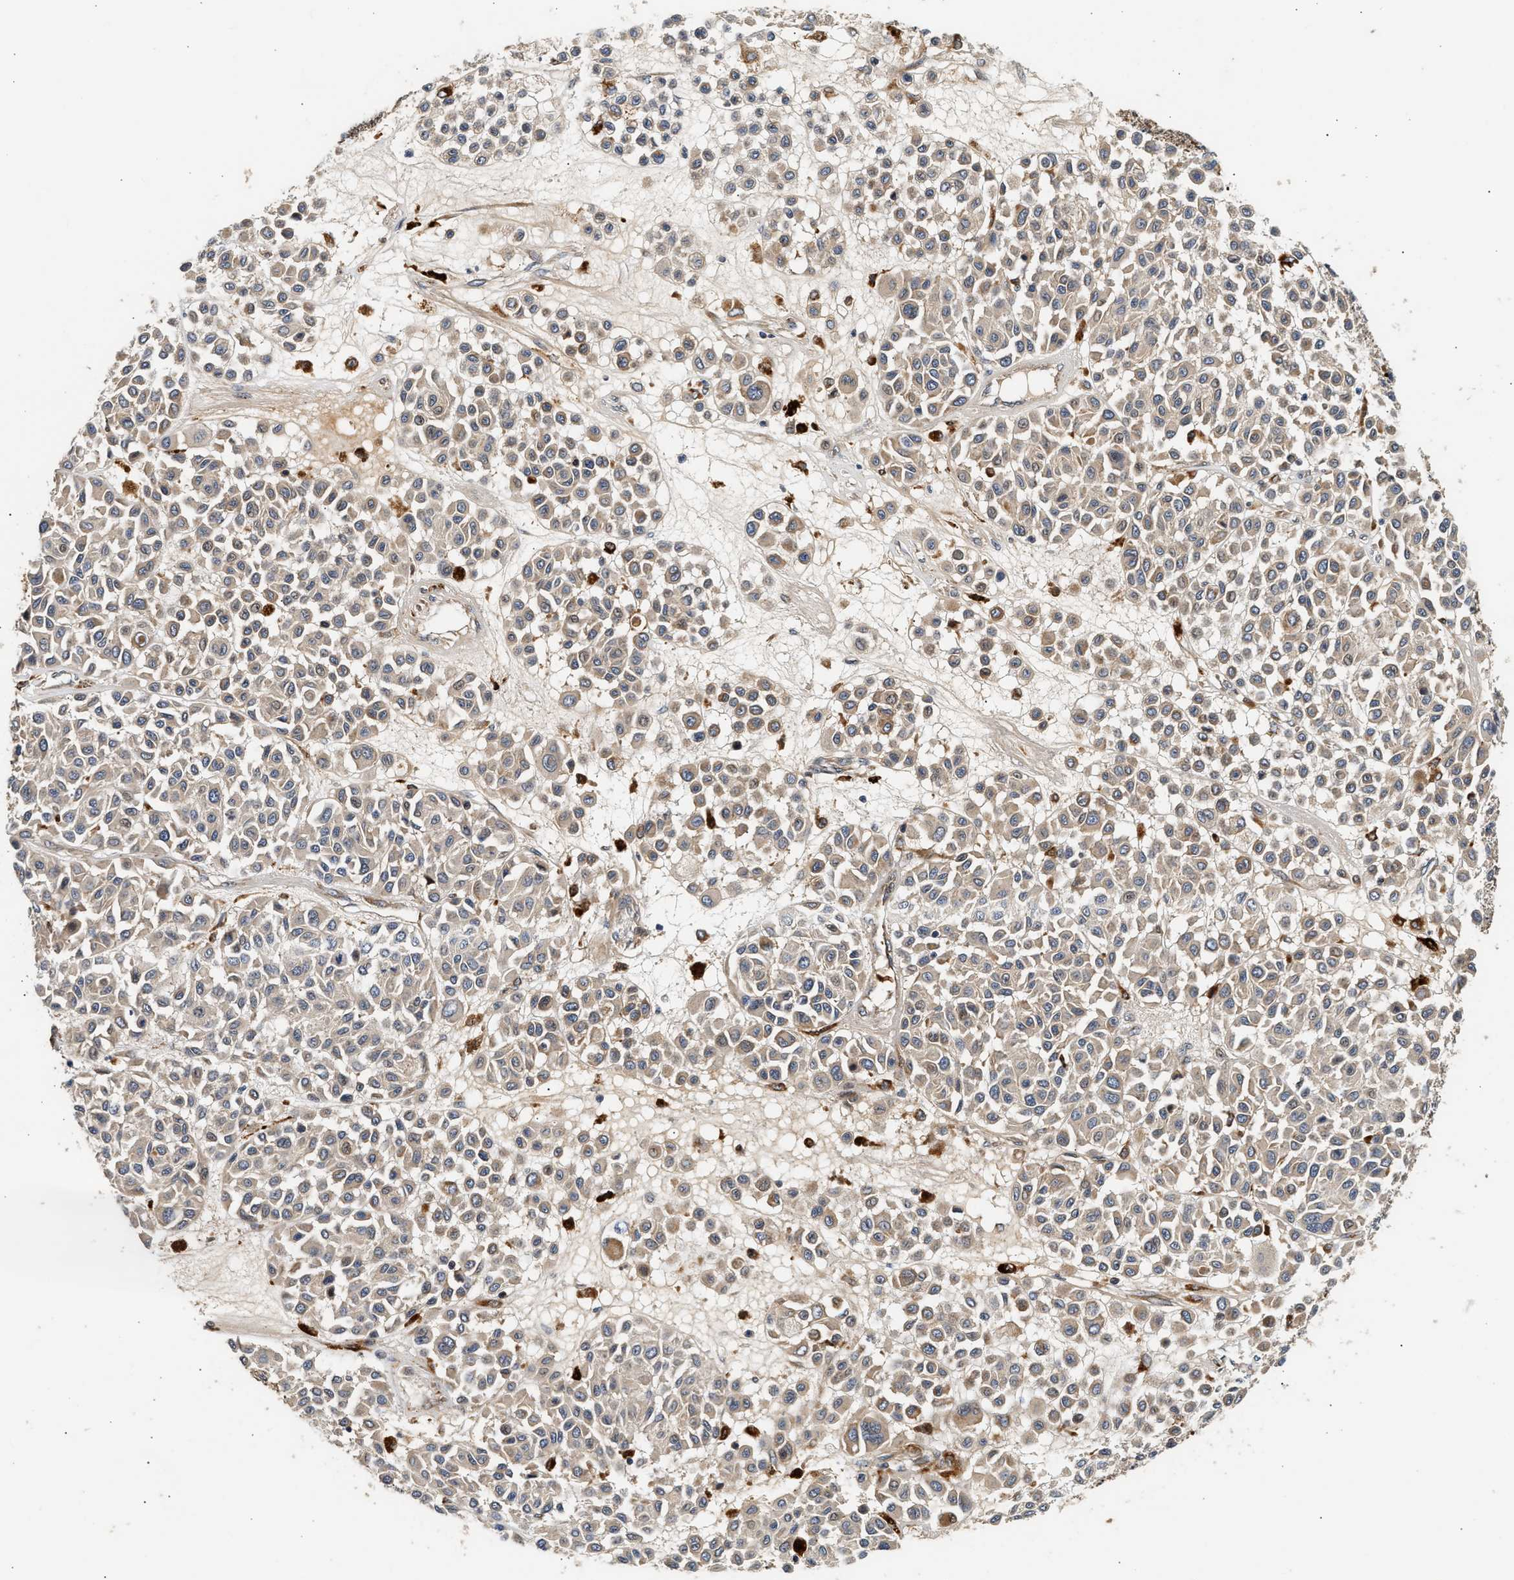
{"staining": {"intensity": "weak", "quantity": "<25%", "location": "cytoplasmic/membranous"}, "tissue": "melanoma", "cell_type": "Tumor cells", "image_type": "cancer", "snomed": [{"axis": "morphology", "description": "Malignant melanoma, Metastatic site"}, {"axis": "topography", "description": "Soft tissue"}], "caption": "Immunohistochemistry histopathology image of human melanoma stained for a protein (brown), which shows no staining in tumor cells. (DAB immunohistochemistry (IHC), high magnification).", "gene": "PLD3", "patient": {"sex": "male", "age": 41}}